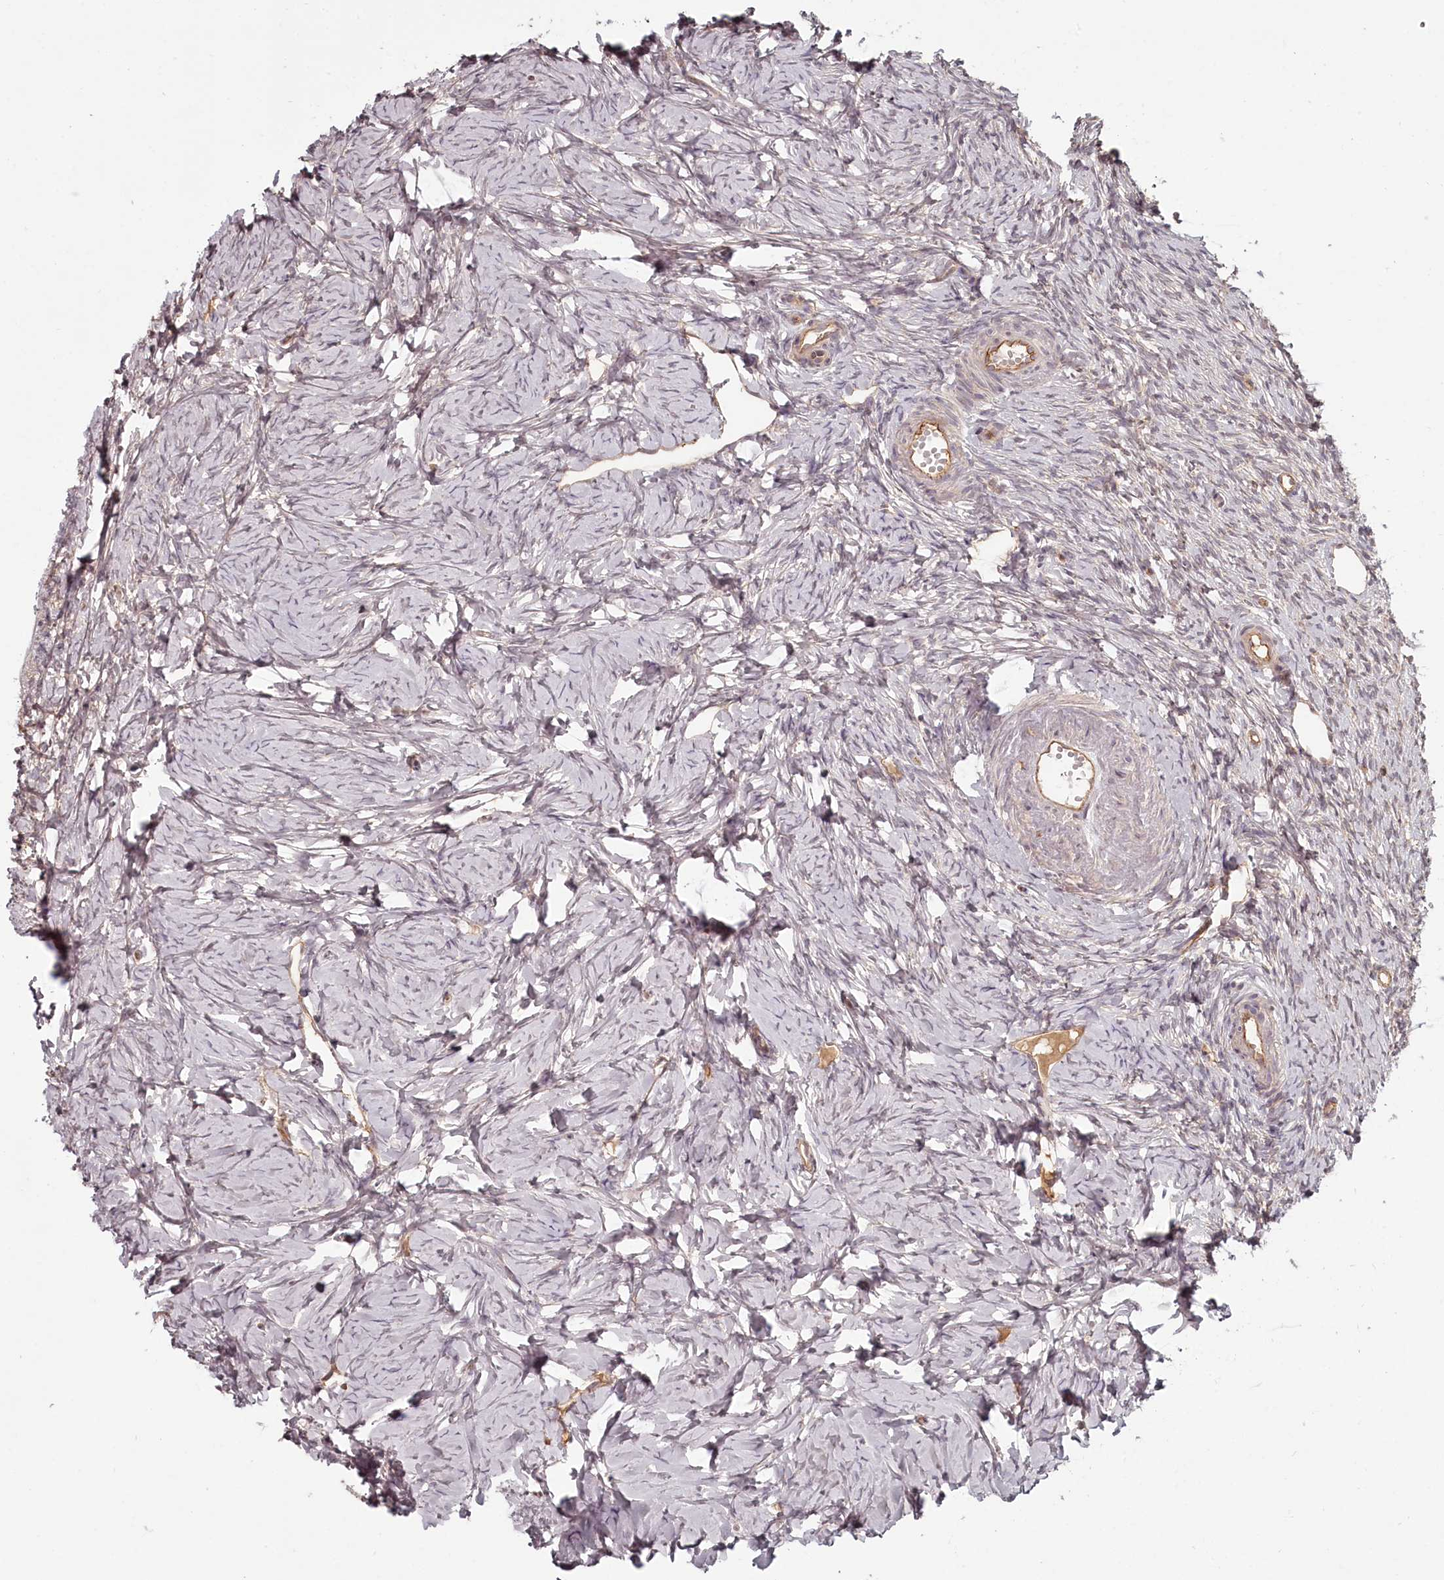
{"staining": {"intensity": "negative", "quantity": "none", "location": "none"}, "tissue": "ovary", "cell_type": "Ovarian stroma cells", "image_type": "normal", "snomed": [{"axis": "morphology", "description": "Normal tissue, NOS"}, {"axis": "topography", "description": "Ovary"}], "caption": "A histopathology image of human ovary is negative for staining in ovarian stroma cells. (Stains: DAB (3,3'-diaminobenzidine) IHC with hematoxylin counter stain, Microscopy: brightfield microscopy at high magnification).", "gene": "TMIE", "patient": {"sex": "female", "age": 51}}